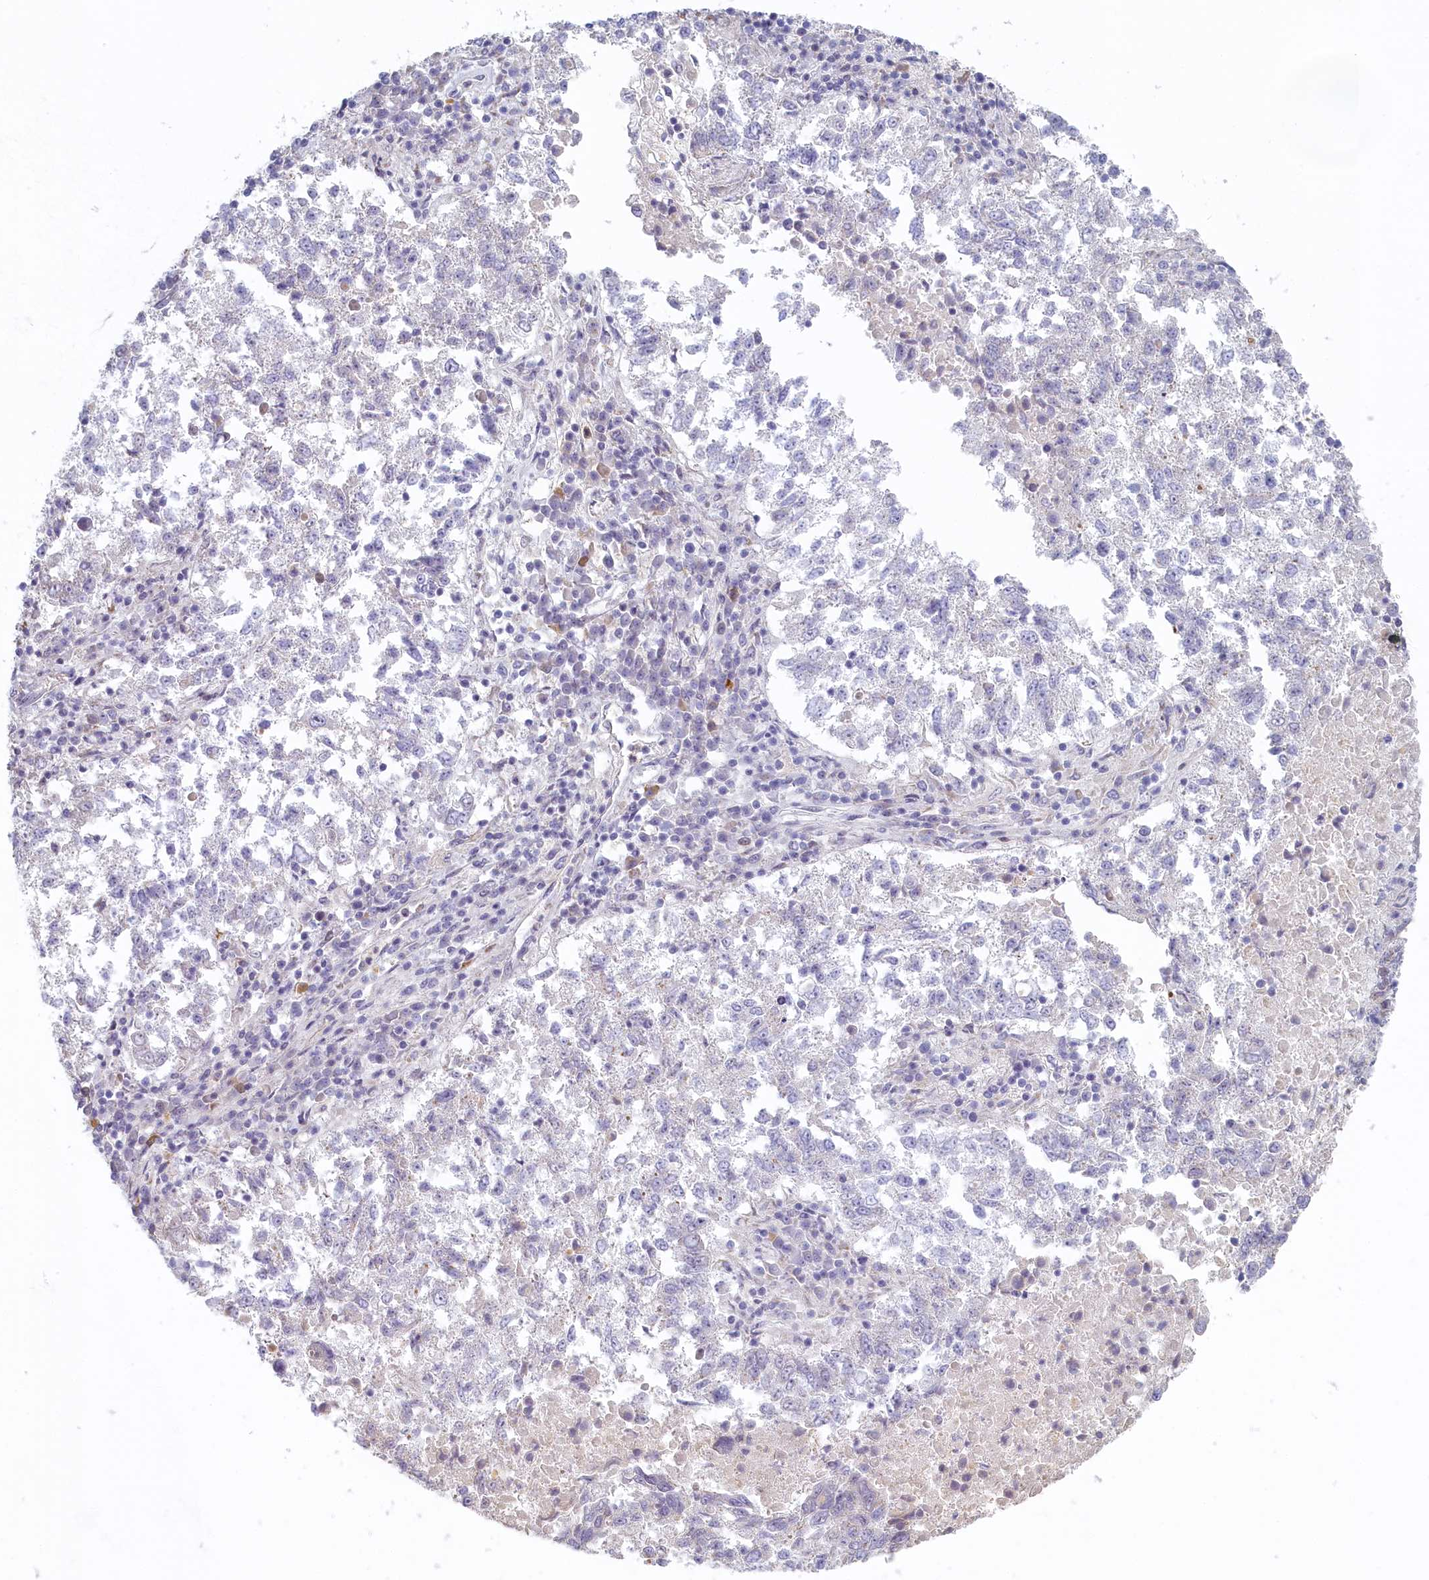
{"staining": {"intensity": "negative", "quantity": "none", "location": "none"}, "tissue": "lung cancer", "cell_type": "Tumor cells", "image_type": "cancer", "snomed": [{"axis": "morphology", "description": "Squamous cell carcinoma, NOS"}, {"axis": "topography", "description": "Lung"}], "caption": "Tumor cells show no significant protein expression in squamous cell carcinoma (lung).", "gene": "INTS4", "patient": {"sex": "male", "age": 73}}